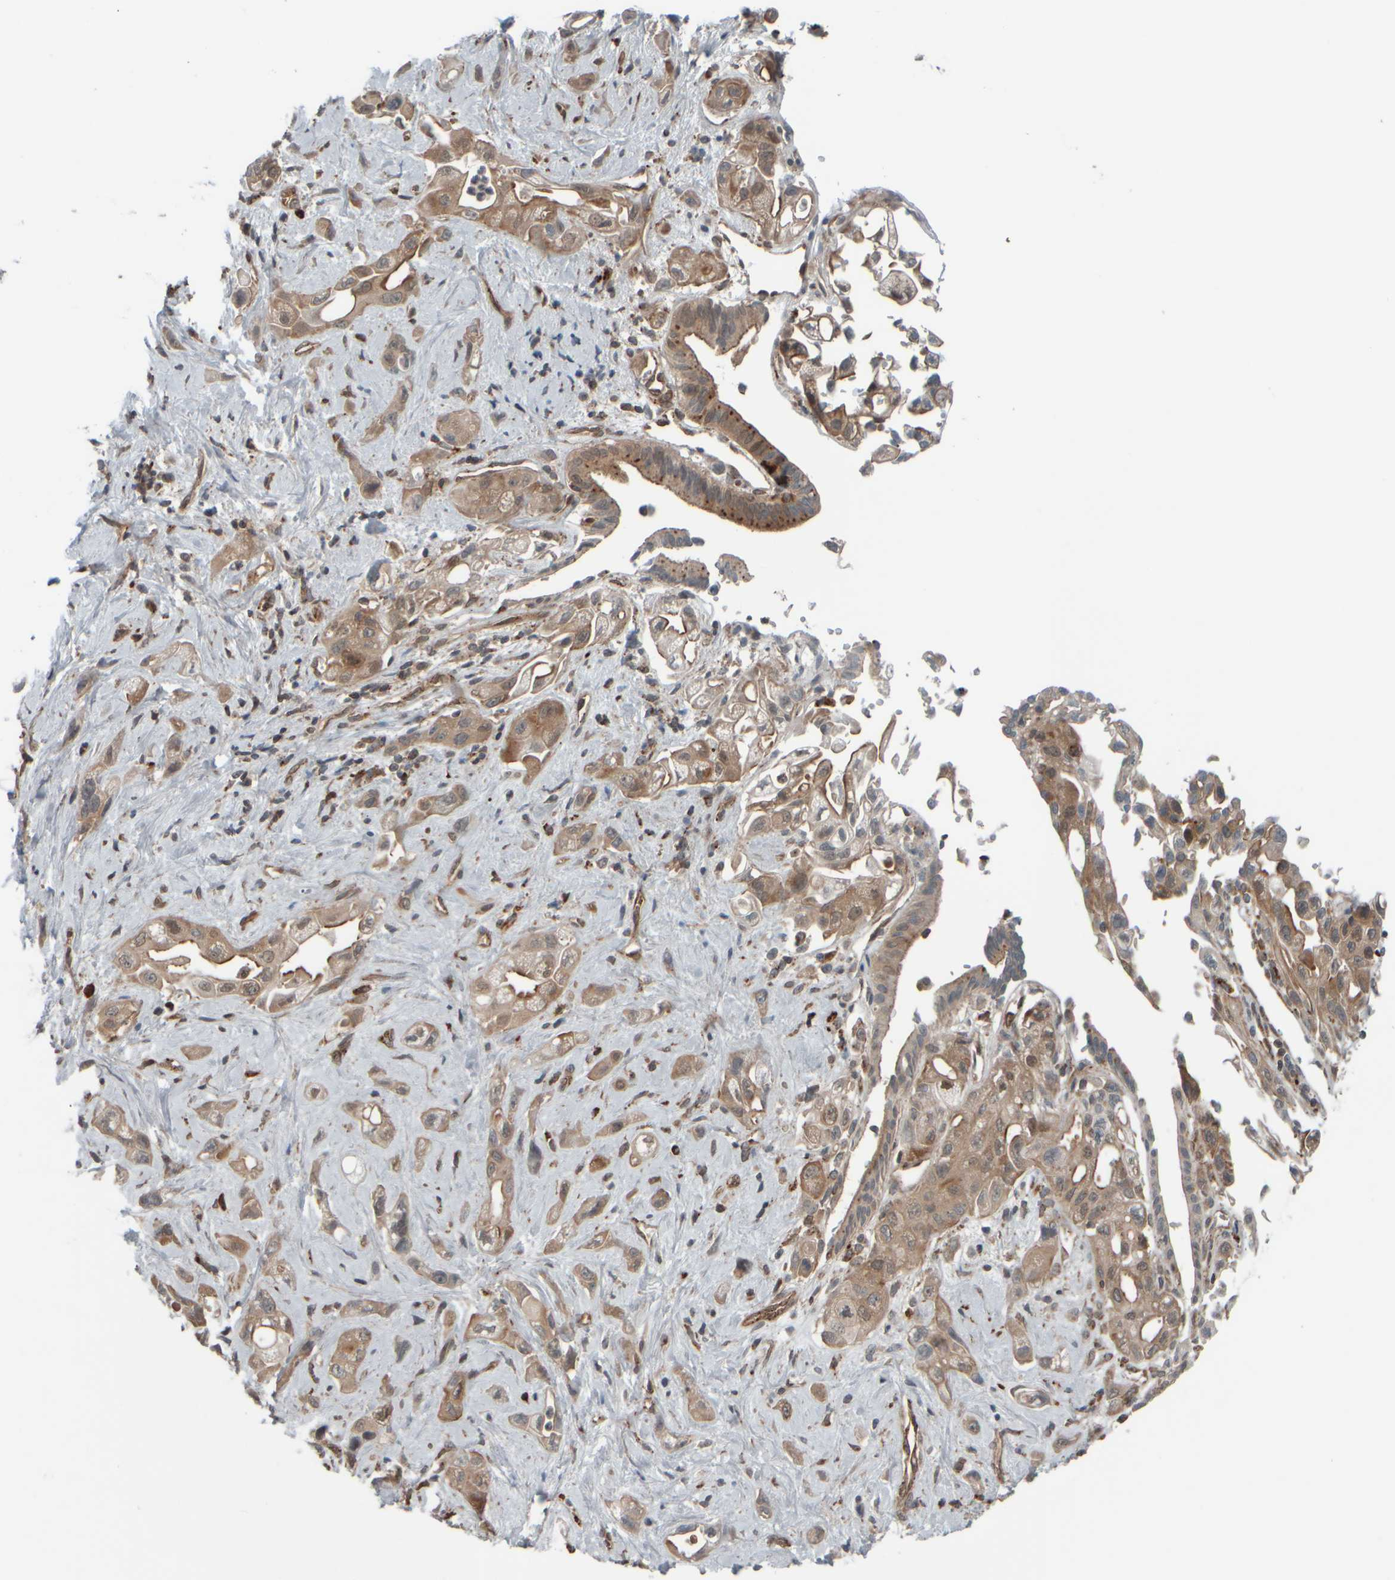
{"staining": {"intensity": "weak", "quantity": ">75%", "location": "cytoplasmic/membranous"}, "tissue": "pancreatic cancer", "cell_type": "Tumor cells", "image_type": "cancer", "snomed": [{"axis": "morphology", "description": "Adenocarcinoma, NOS"}, {"axis": "topography", "description": "Pancreas"}], "caption": "An image of pancreatic cancer stained for a protein displays weak cytoplasmic/membranous brown staining in tumor cells.", "gene": "GIGYF1", "patient": {"sex": "female", "age": 66}}